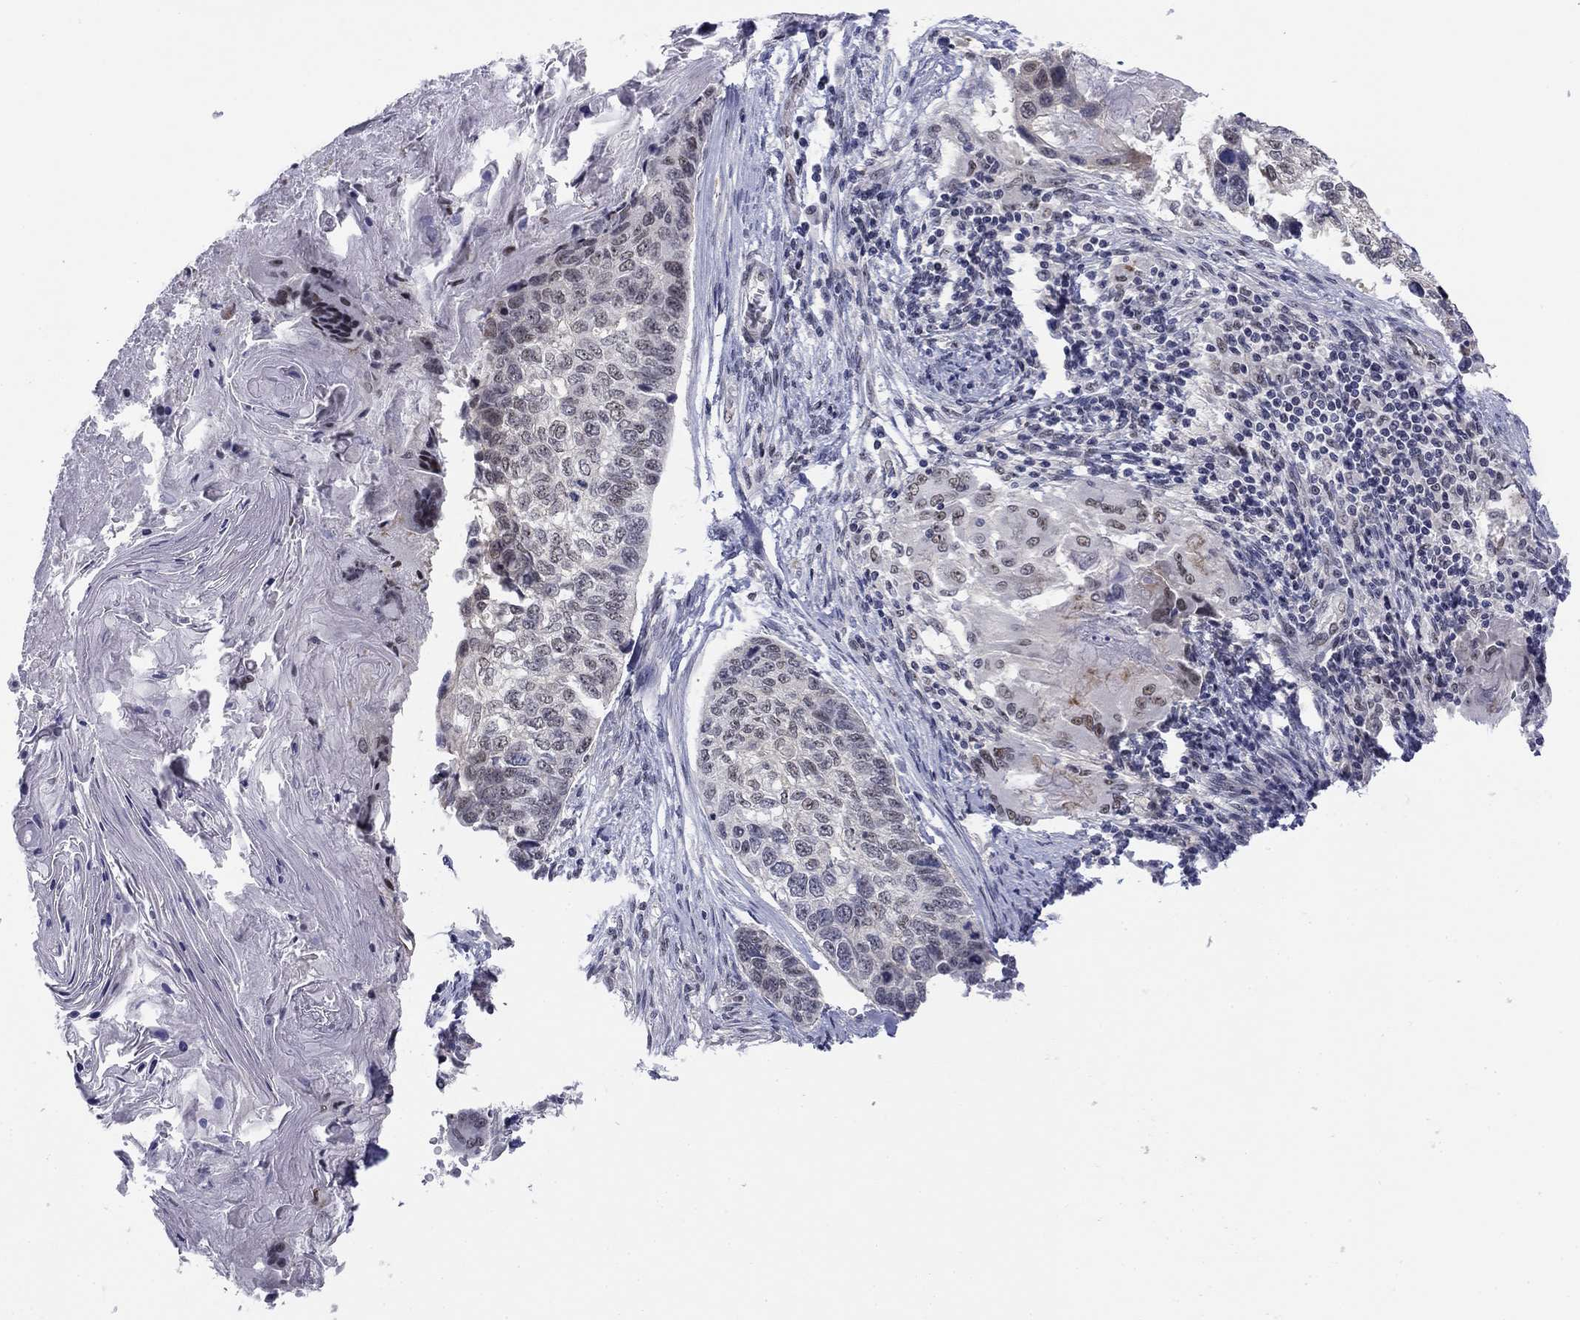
{"staining": {"intensity": "weak", "quantity": "<25%", "location": "nuclear"}, "tissue": "lung cancer", "cell_type": "Tumor cells", "image_type": "cancer", "snomed": [{"axis": "morphology", "description": "Squamous cell carcinoma, NOS"}, {"axis": "topography", "description": "Lung"}], "caption": "Human lung cancer stained for a protein using IHC displays no staining in tumor cells.", "gene": "TIGD4", "patient": {"sex": "male", "age": 69}}